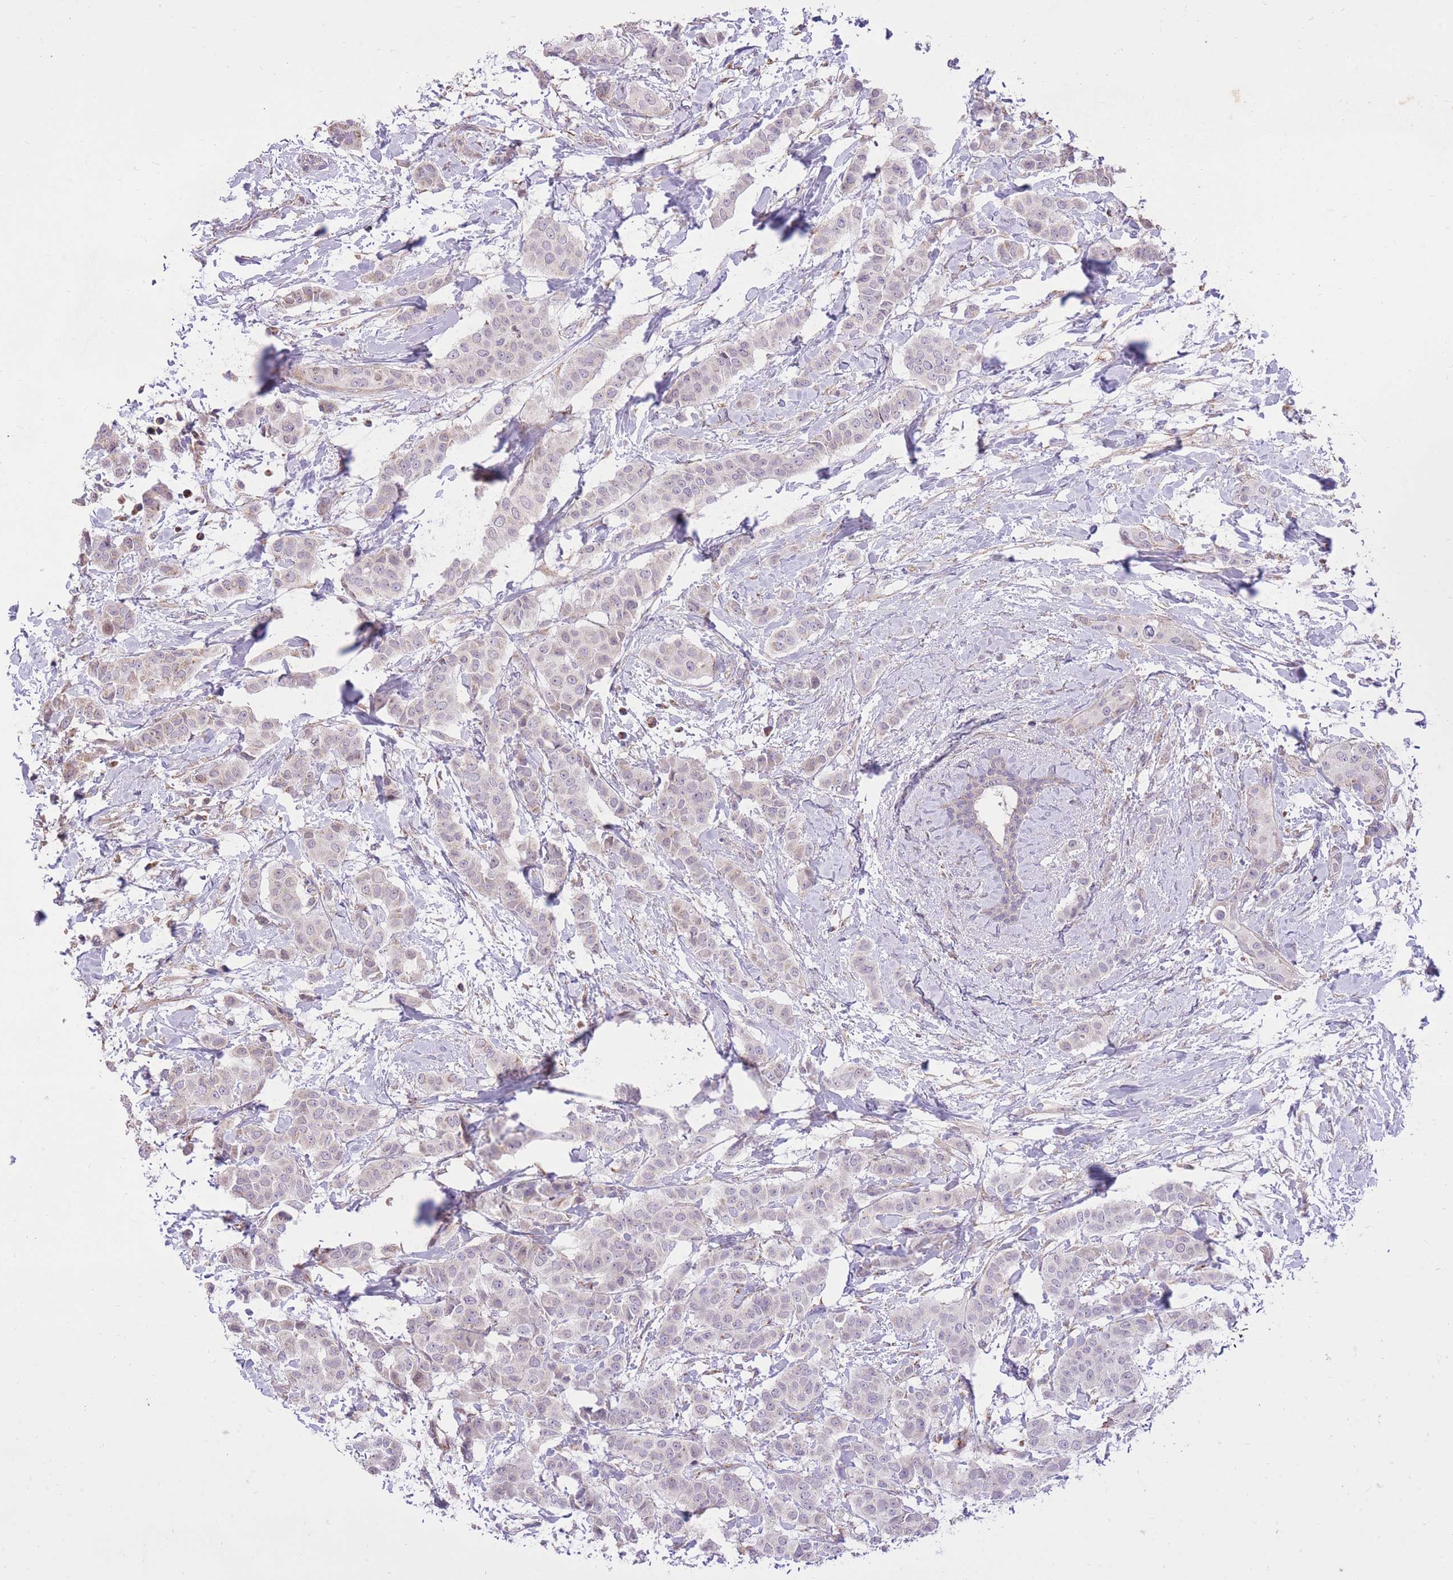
{"staining": {"intensity": "negative", "quantity": "none", "location": "none"}, "tissue": "breast cancer", "cell_type": "Tumor cells", "image_type": "cancer", "snomed": [{"axis": "morphology", "description": "Duct carcinoma"}, {"axis": "topography", "description": "Breast"}], "caption": "Breast infiltrating ductal carcinoma stained for a protein using IHC shows no expression tumor cells.", "gene": "SLC4A4", "patient": {"sex": "female", "age": 40}}